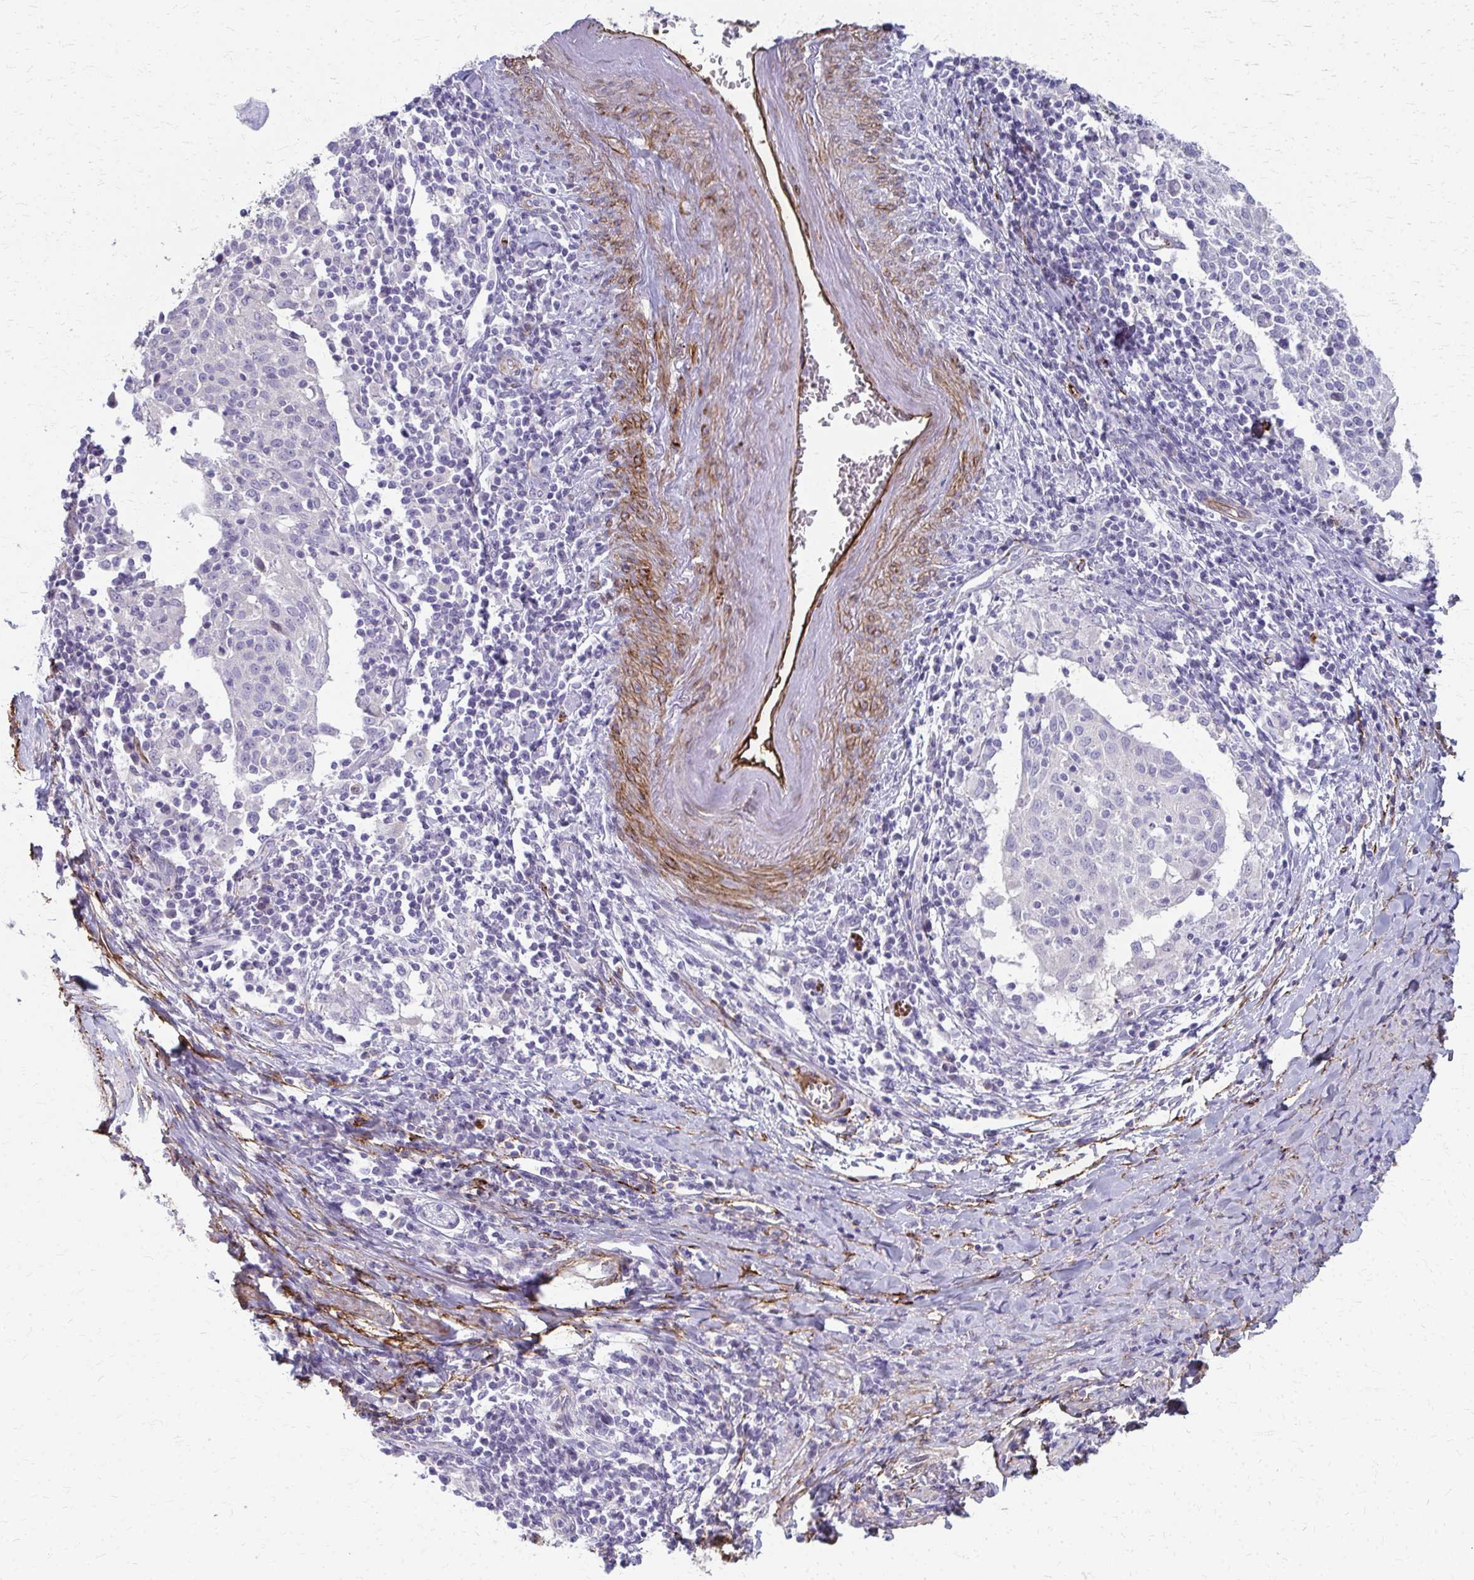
{"staining": {"intensity": "negative", "quantity": "none", "location": "none"}, "tissue": "cervical cancer", "cell_type": "Tumor cells", "image_type": "cancer", "snomed": [{"axis": "morphology", "description": "Squamous cell carcinoma, NOS"}, {"axis": "topography", "description": "Cervix"}], "caption": "The micrograph exhibits no significant staining in tumor cells of squamous cell carcinoma (cervical). (DAB (3,3'-diaminobenzidine) immunohistochemistry, high magnification).", "gene": "ADIPOQ", "patient": {"sex": "female", "age": 52}}